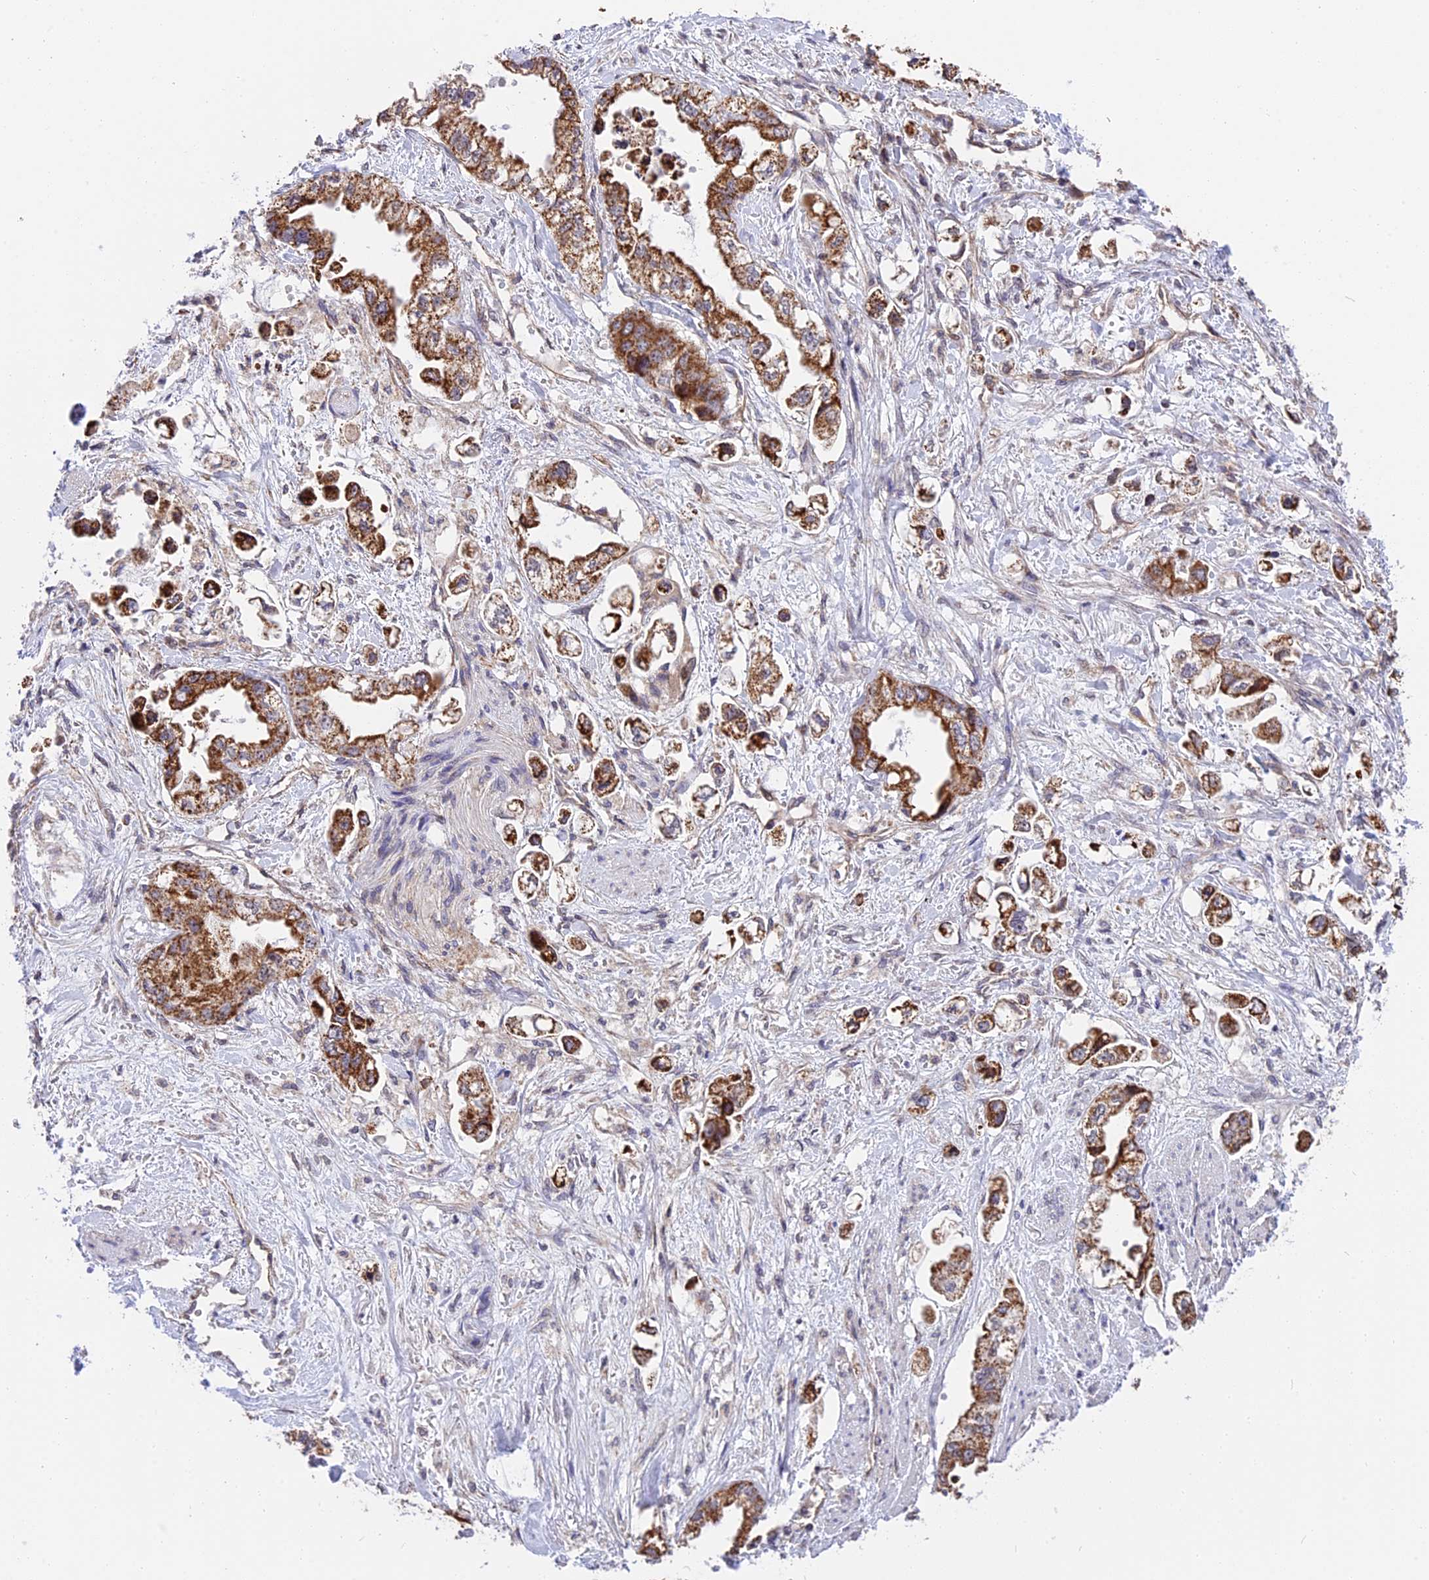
{"staining": {"intensity": "strong", "quantity": ">75%", "location": "cytoplasmic/membranous"}, "tissue": "stomach cancer", "cell_type": "Tumor cells", "image_type": "cancer", "snomed": [{"axis": "morphology", "description": "Adenocarcinoma, NOS"}, {"axis": "topography", "description": "Stomach"}], "caption": "Stomach cancer (adenocarcinoma) stained with DAB immunohistochemistry shows high levels of strong cytoplasmic/membranous expression in about >75% of tumor cells.", "gene": "RERGL", "patient": {"sex": "male", "age": 62}}